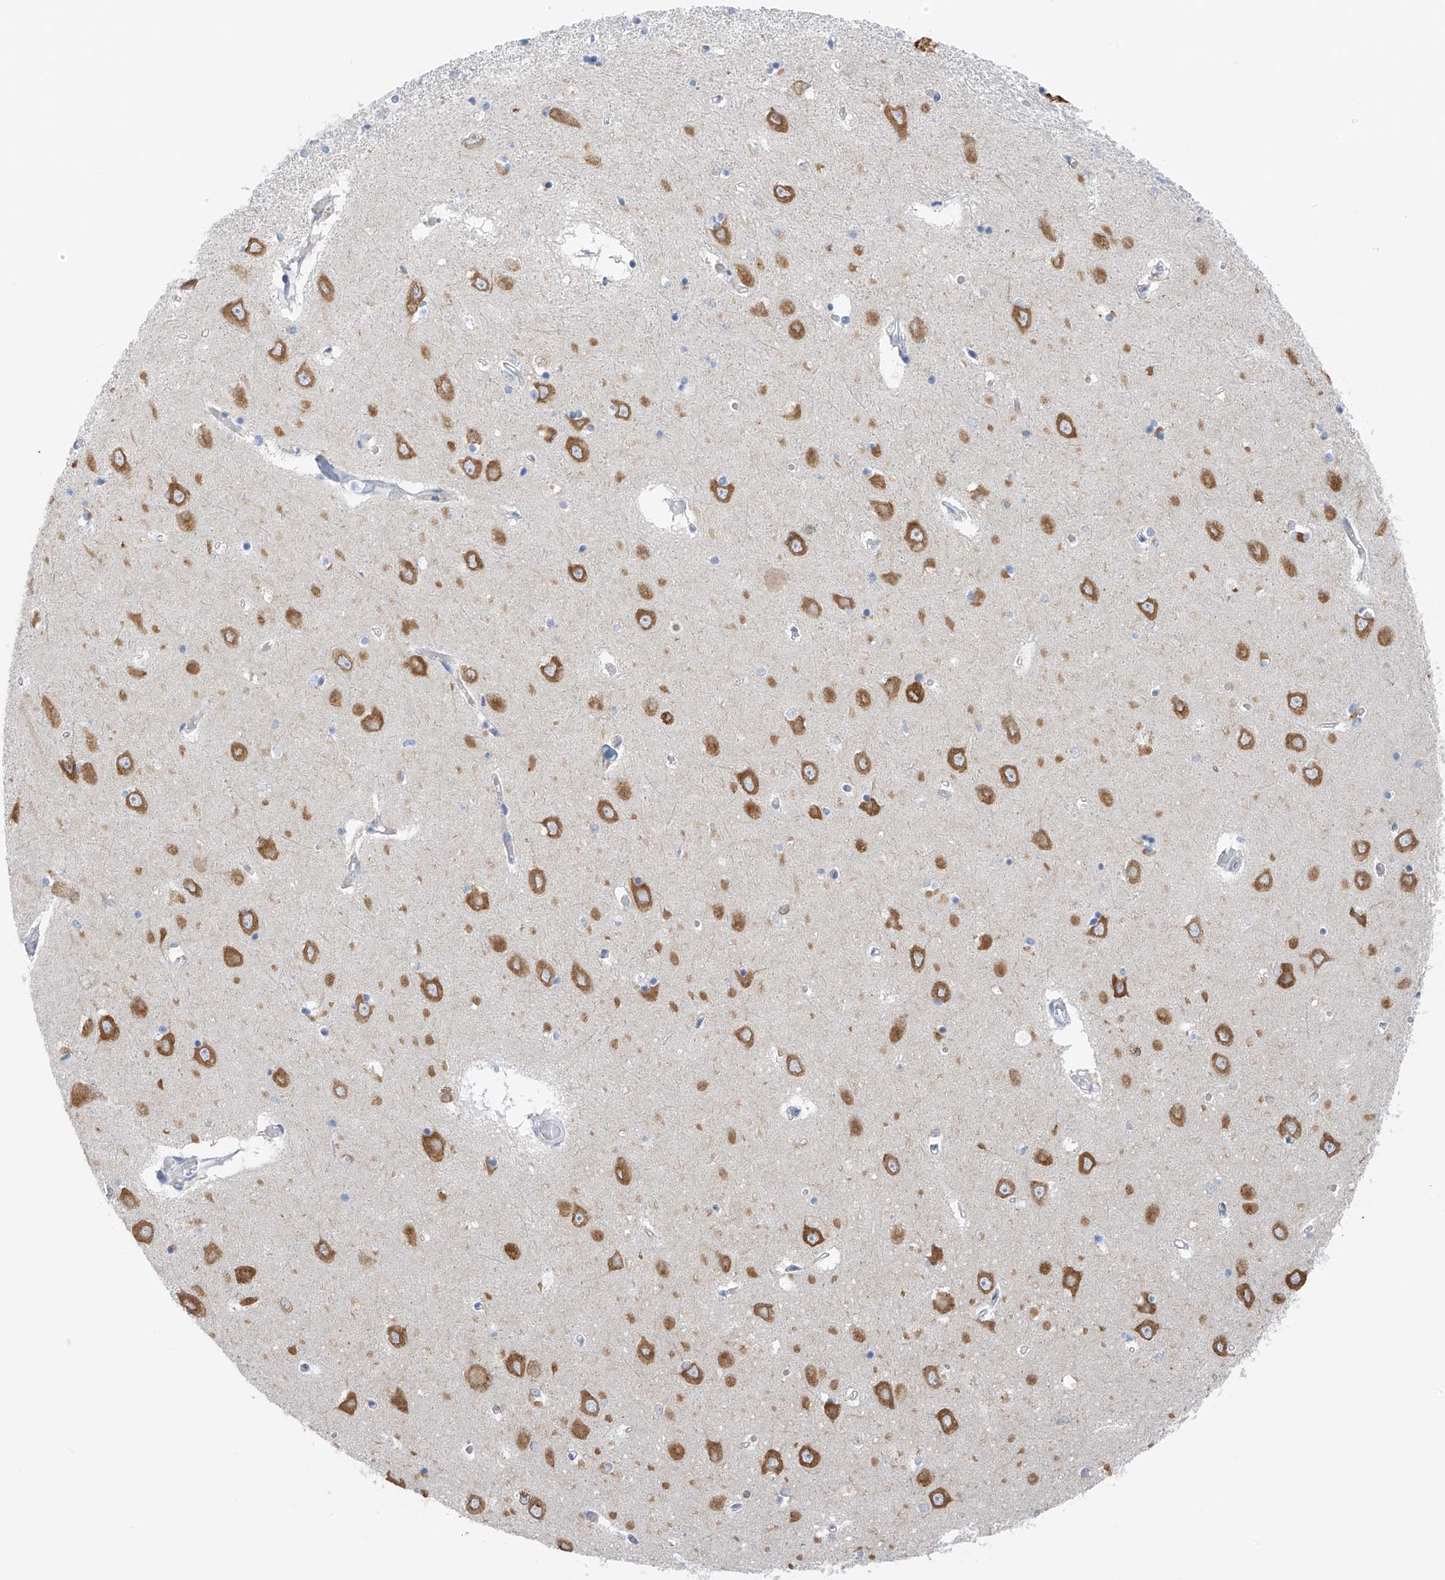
{"staining": {"intensity": "negative", "quantity": "none", "location": "none"}, "tissue": "hippocampus", "cell_type": "Glial cells", "image_type": "normal", "snomed": [{"axis": "morphology", "description": "Normal tissue, NOS"}, {"axis": "topography", "description": "Hippocampus"}], "caption": "A micrograph of human hippocampus is negative for staining in glial cells. (DAB immunohistochemistry, high magnification).", "gene": "POMGNT2", "patient": {"sex": "male", "age": 70}}